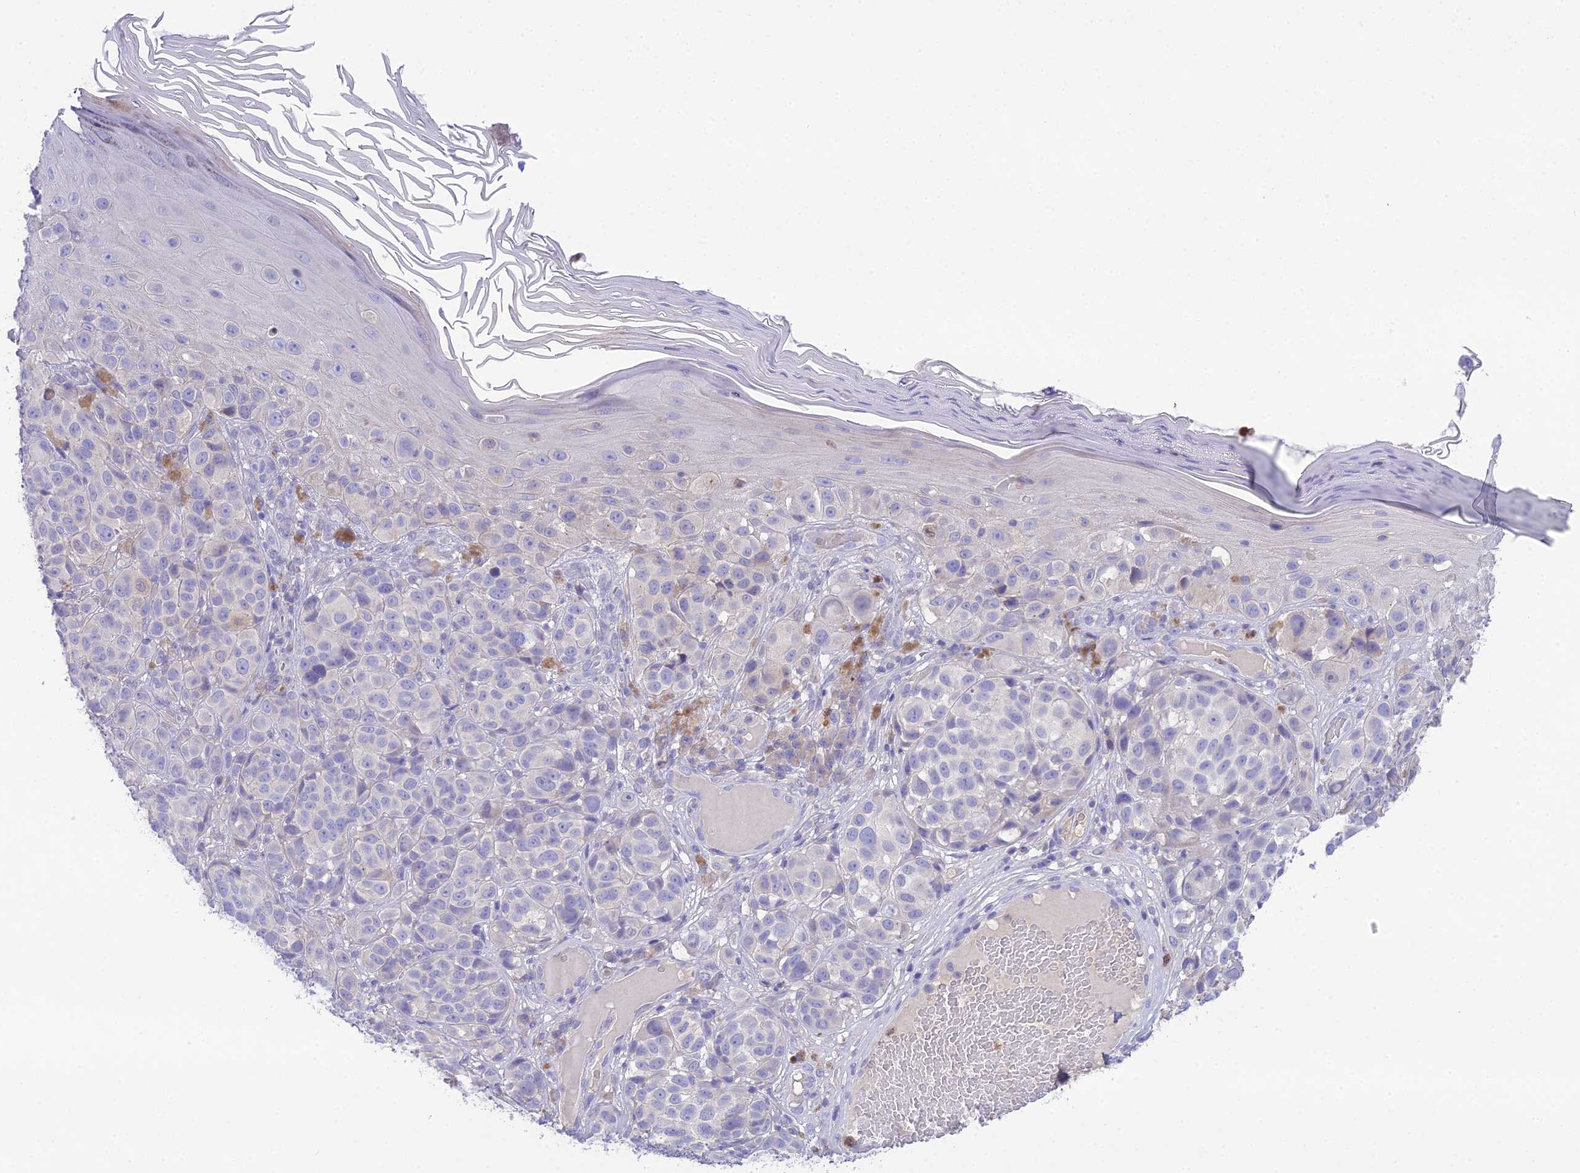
{"staining": {"intensity": "negative", "quantity": "none", "location": "none"}, "tissue": "melanoma", "cell_type": "Tumor cells", "image_type": "cancer", "snomed": [{"axis": "morphology", "description": "Malignant melanoma, NOS"}, {"axis": "topography", "description": "Skin"}], "caption": "Human malignant melanoma stained for a protein using immunohistochemistry (IHC) exhibits no staining in tumor cells.", "gene": "KIAA0408", "patient": {"sex": "male", "age": 38}}